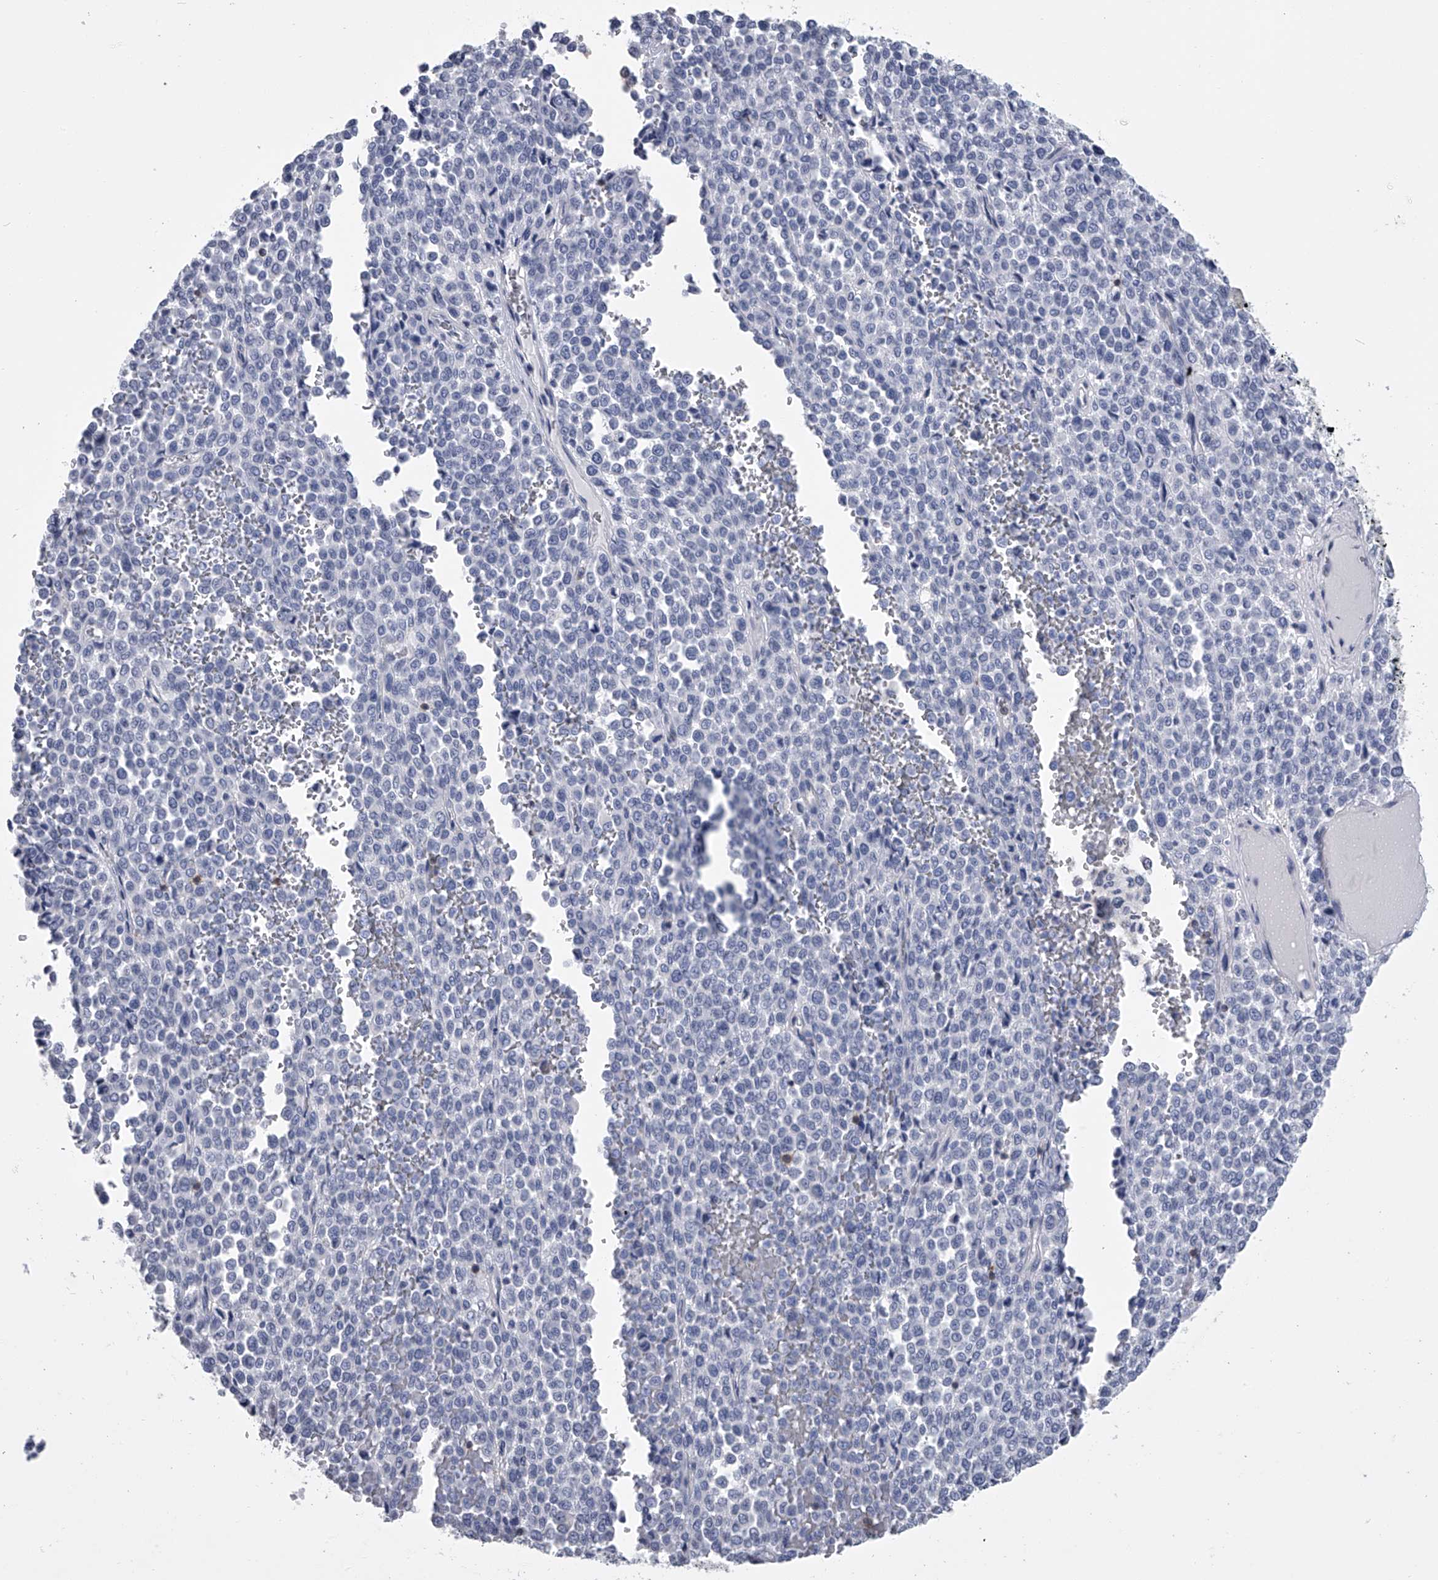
{"staining": {"intensity": "negative", "quantity": "none", "location": "none"}, "tissue": "melanoma", "cell_type": "Tumor cells", "image_type": "cancer", "snomed": [{"axis": "morphology", "description": "Malignant melanoma, Metastatic site"}, {"axis": "topography", "description": "Pancreas"}], "caption": "This histopathology image is of malignant melanoma (metastatic site) stained with immunohistochemistry to label a protein in brown with the nuclei are counter-stained blue. There is no expression in tumor cells. (DAB immunohistochemistry (IHC) with hematoxylin counter stain).", "gene": "TASP1", "patient": {"sex": "female", "age": 30}}